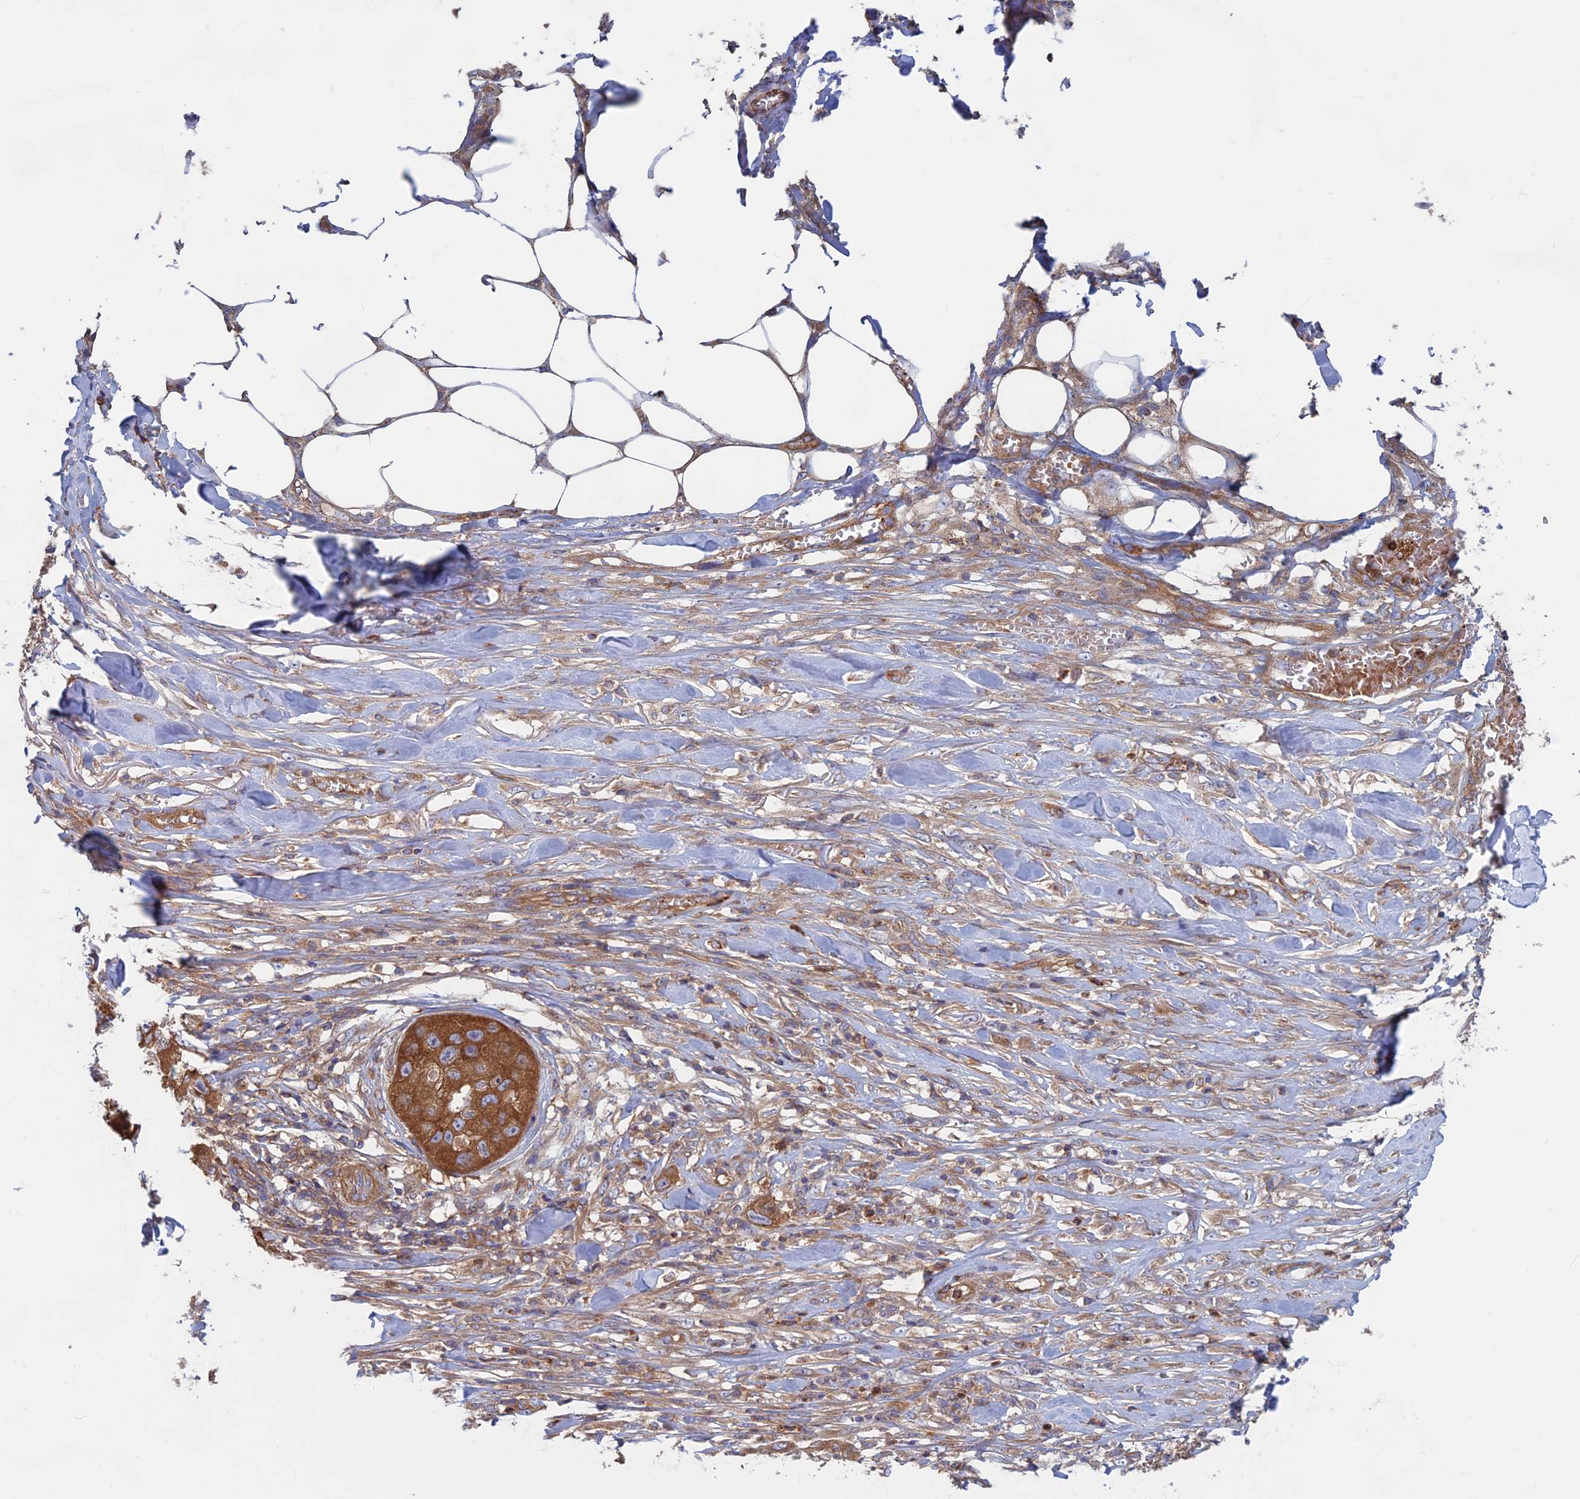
{"staining": {"intensity": "strong", "quantity": ">75%", "location": "cytoplasmic/membranous"}, "tissue": "skin cancer", "cell_type": "Tumor cells", "image_type": "cancer", "snomed": [{"axis": "morphology", "description": "Squamous cell carcinoma, NOS"}, {"axis": "topography", "description": "Skin"}, {"axis": "topography", "description": "Subcutis"}], "caption": "Protein staining reveals strong cytoplasmic/membranous staining in about >75% of tumor cells in skin cancer (squamous cell carcinoma). The staining was performed using DAB (3,3'-diaminobenzidine), with brown indicating positive protein expression. Nuclei are stained blue with hematoxylin.", "gene": "DNM1L", "patient": {"sex": "male", "age": 73}}